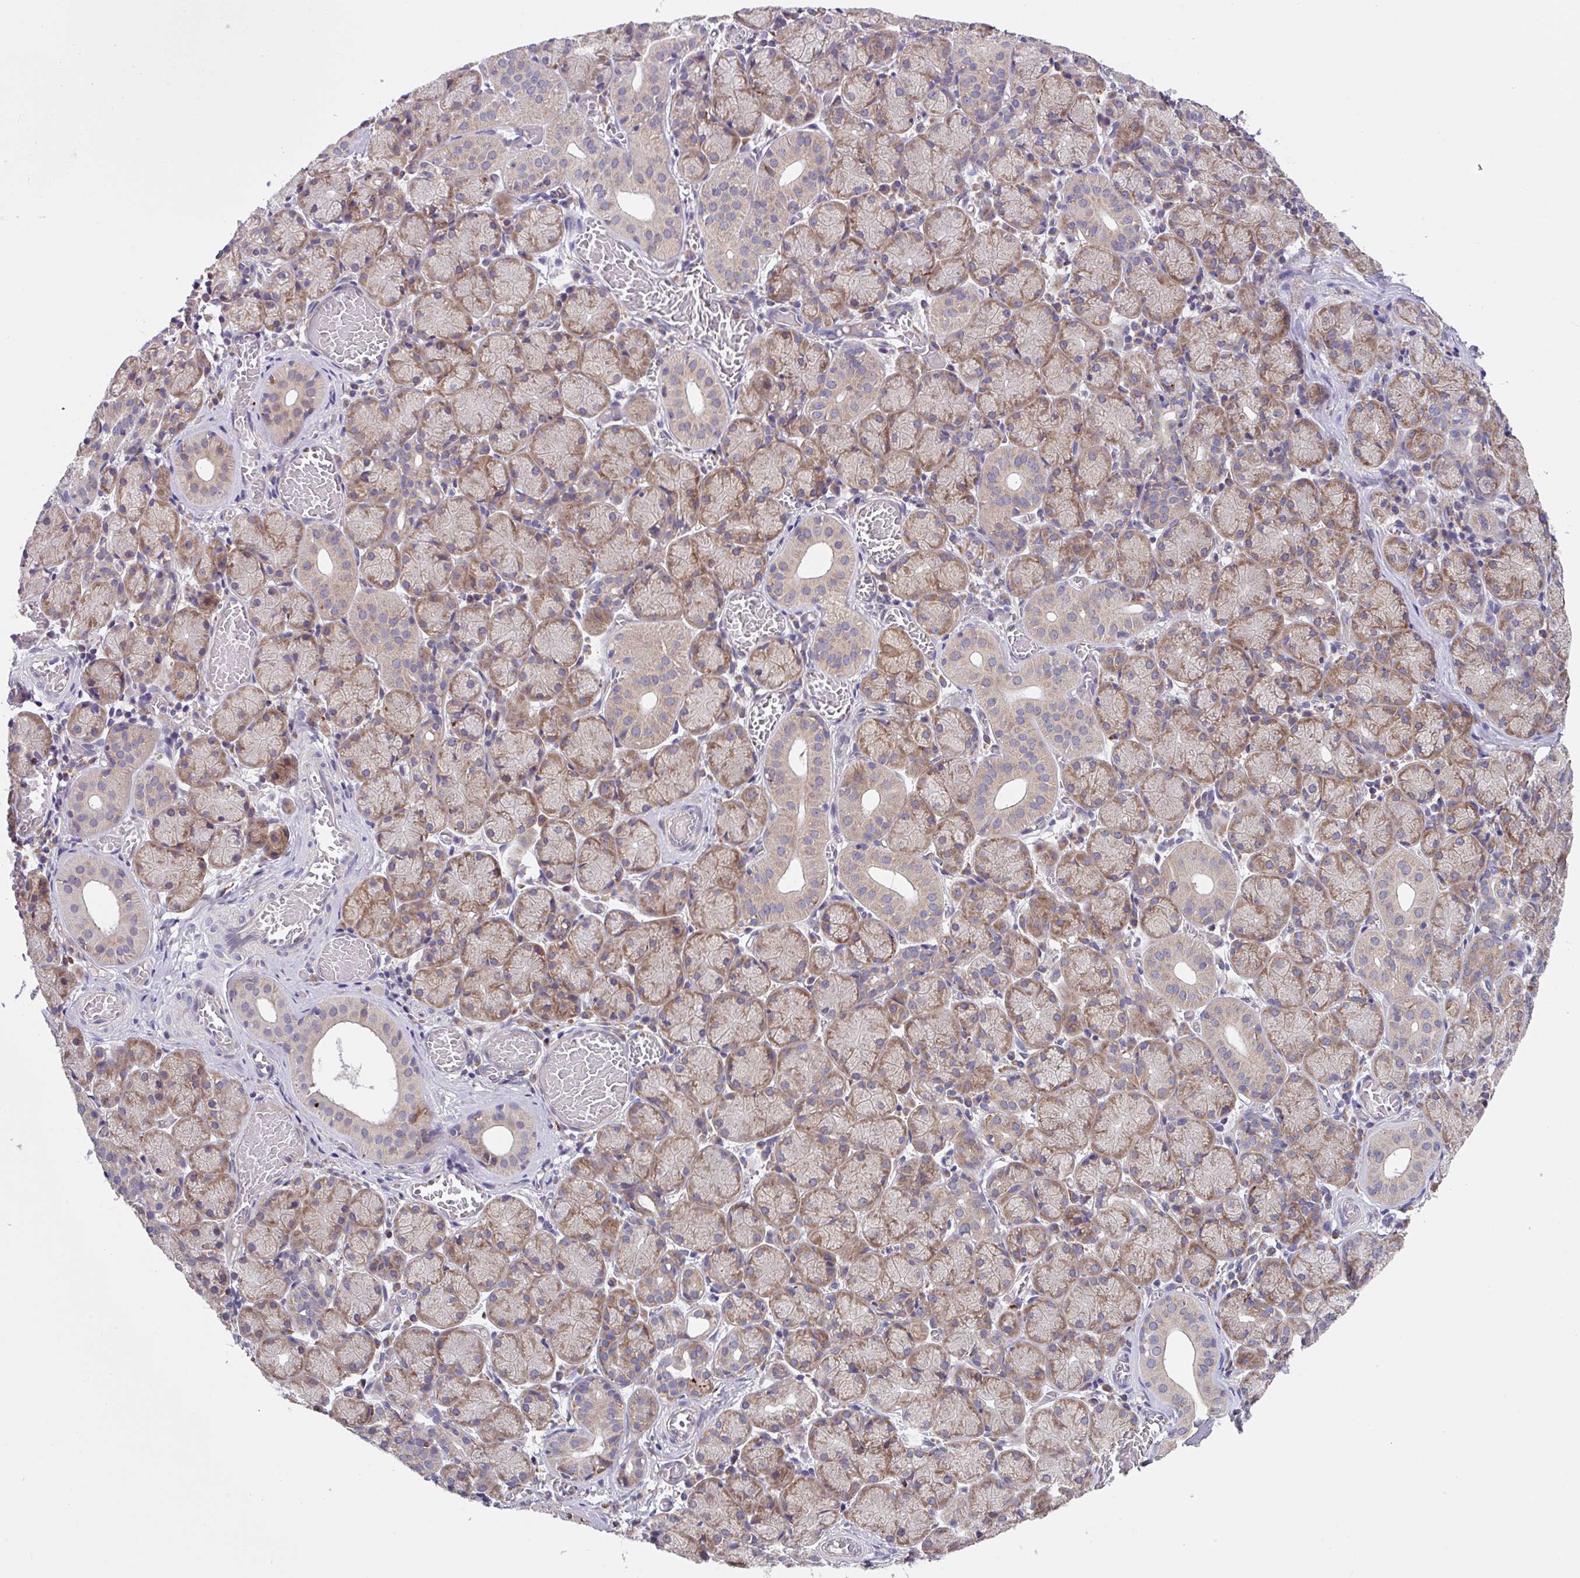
{"staining": {"intensity": "moderate", "quantity": ">75%", "location": "cytoplasmic/membranous"}, "tissue": "salivary gland", "cell_type": "Glandular cells", "image_type": "normal", "snomed": [{"axis": "morphology", "description": "Normal tissue, NOS"}, {"axis": "topography", "description": "Salivary gland"}], "caption": "Protein staining by IHC demonstrates moderate cytoplasmic/membranous staining in about >75% of glandular cells in benign salivary gland. (DAB IHC, brown staining for protein, blue staining for nuclei).", "gene": "EIF4B", "patient": {"sex": "female", "age": 24}}